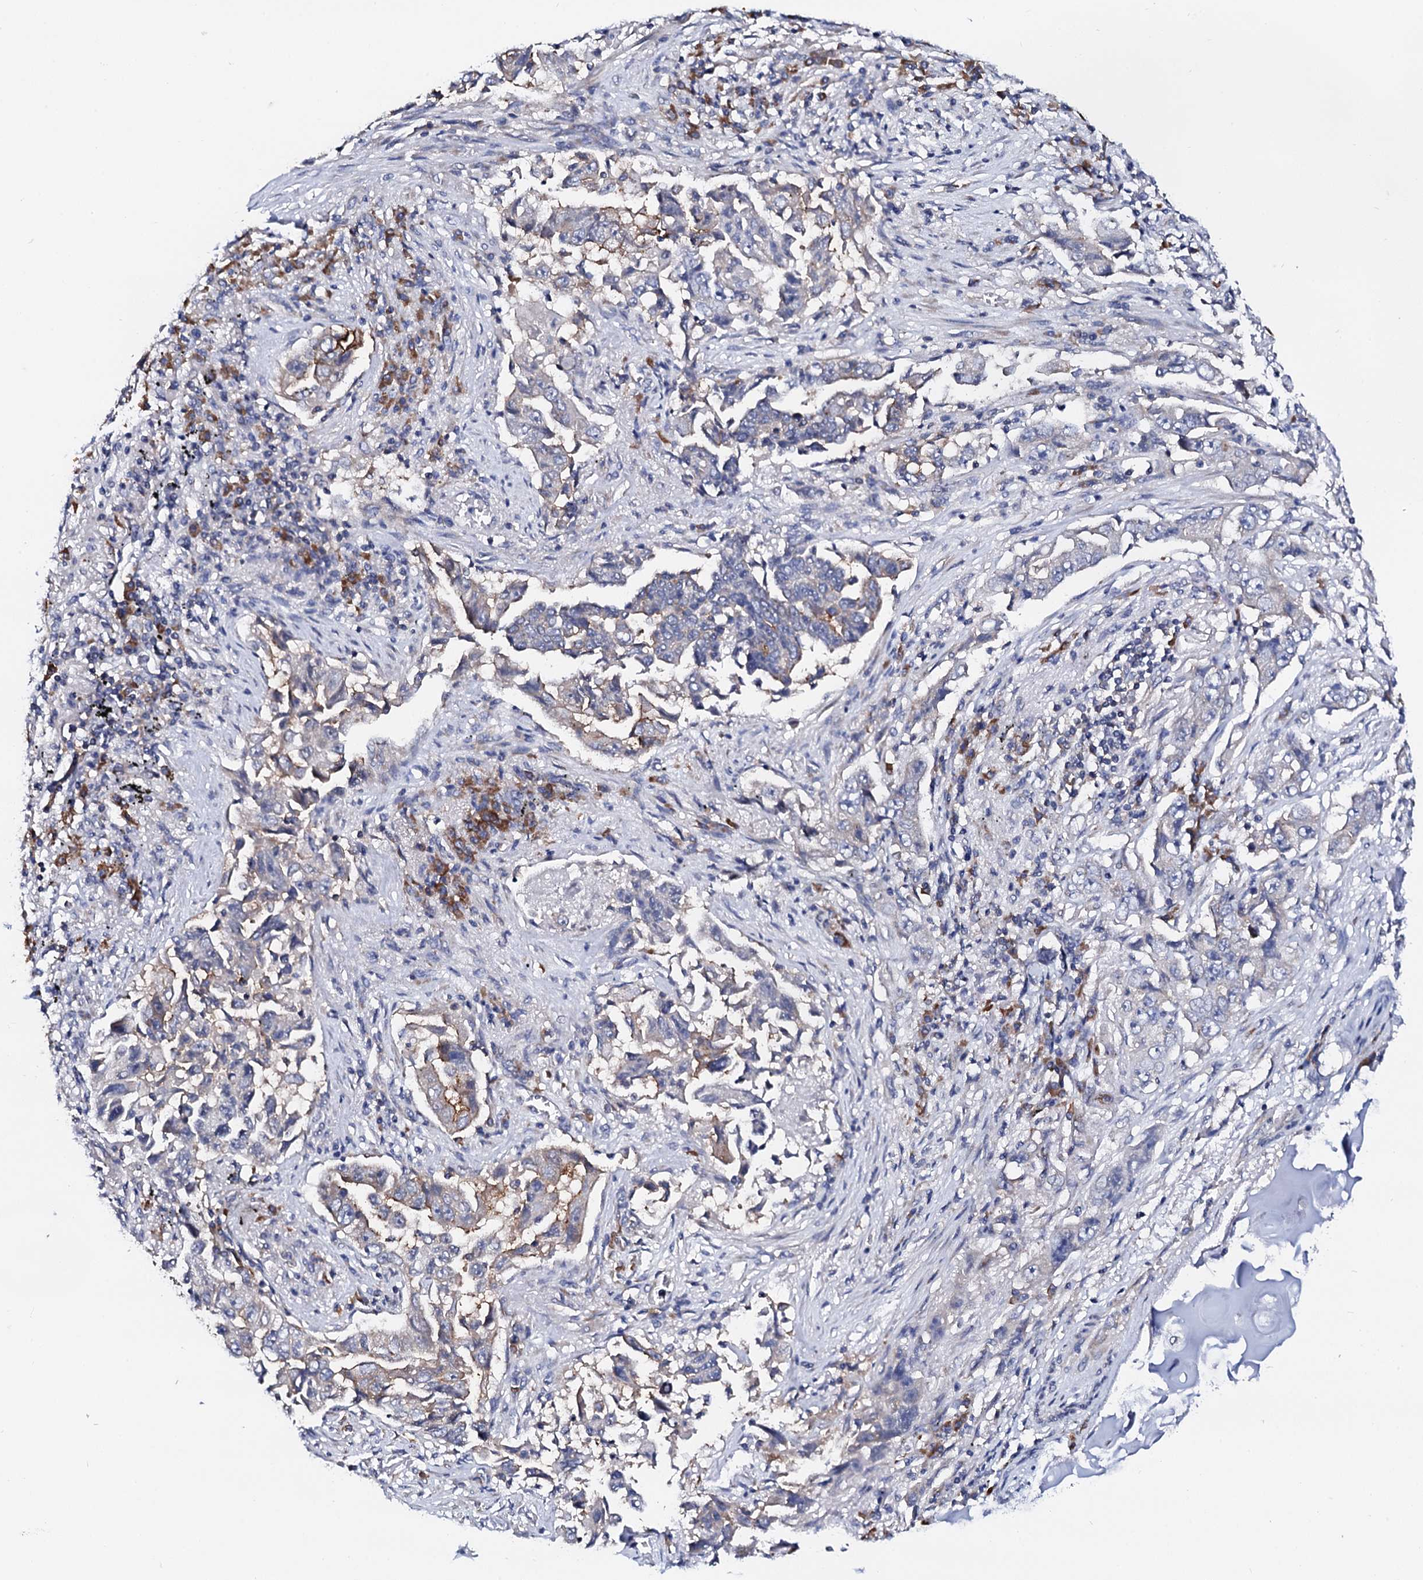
{"staining": {"intensity": "moderate", "quantity": "<25%", "location": "cytoplasmic/membranous"}, "tissue": "lung cancer", "cell_type": "Tumor cells", "image_type": "cancer", "snomed": [{"axis": "morphology", "description": "Adenocarcinoma, NOS"}, {"axis": "topography", "description": "Lung"}], "caption": "Immunohistochemistry image of neoplastic tissue: human lung adenocarcinoma stained using immunohistochemistry exhibits low levels of moderate protein expression localized specifically in the cytoplasmic/membranous of tumor cells, appearing as a cytoplasmic/membranous brown color.", "gene": "NUP58", "patient": {"sex": "female", "age": 51}}